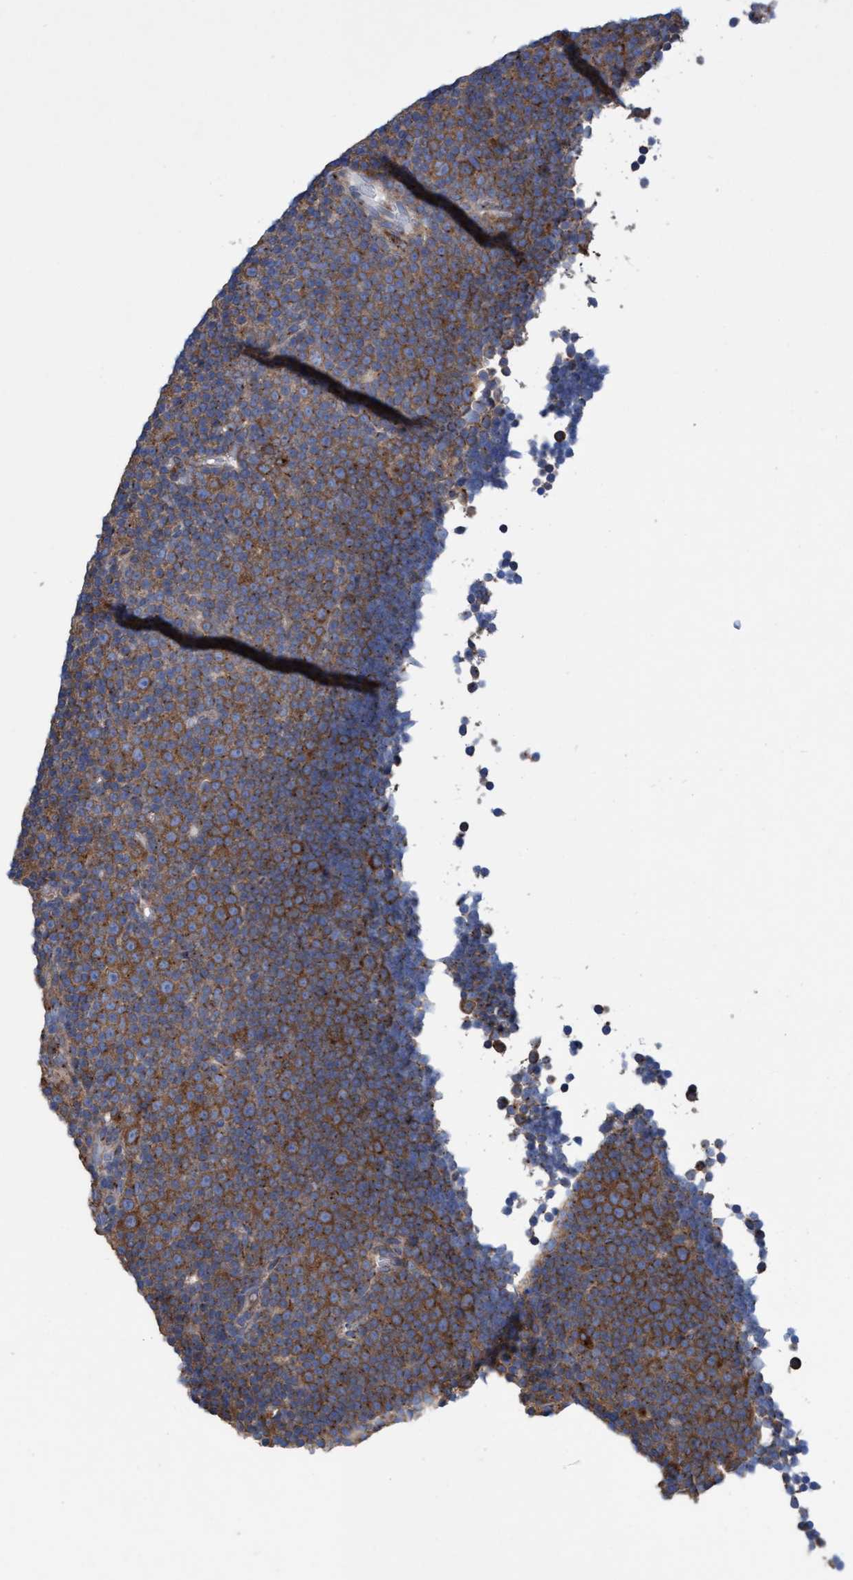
{"staining": {"intensity": "moderate", "quantity": ">75%", "location": "cytoplasmic/membranous"}, "tissue": "lymphoma", "cell_type": "Tumor cells", "image_type": "cancer", "snomed": [{"axis": "morphology", "description": "Malignant lymphoma, non-Hodgkin's type, Low grade"}, {"axis": "topography", "description": "Lymph node"}], "caption": "Immunohistochemistry micrograph of neoplastic tissue: human malignant lymphoma, non-Hodgkin's type (low-grade) stained using immunohistochemistry reveals medium levels of moderate protein expression localized specifically in the cytoplasmic/membranous of tumor cells, appearing as a cytoplasmic/membranous brown color.", "gene": "BICD2", "patient": {"sex": "female", "age": 67}}